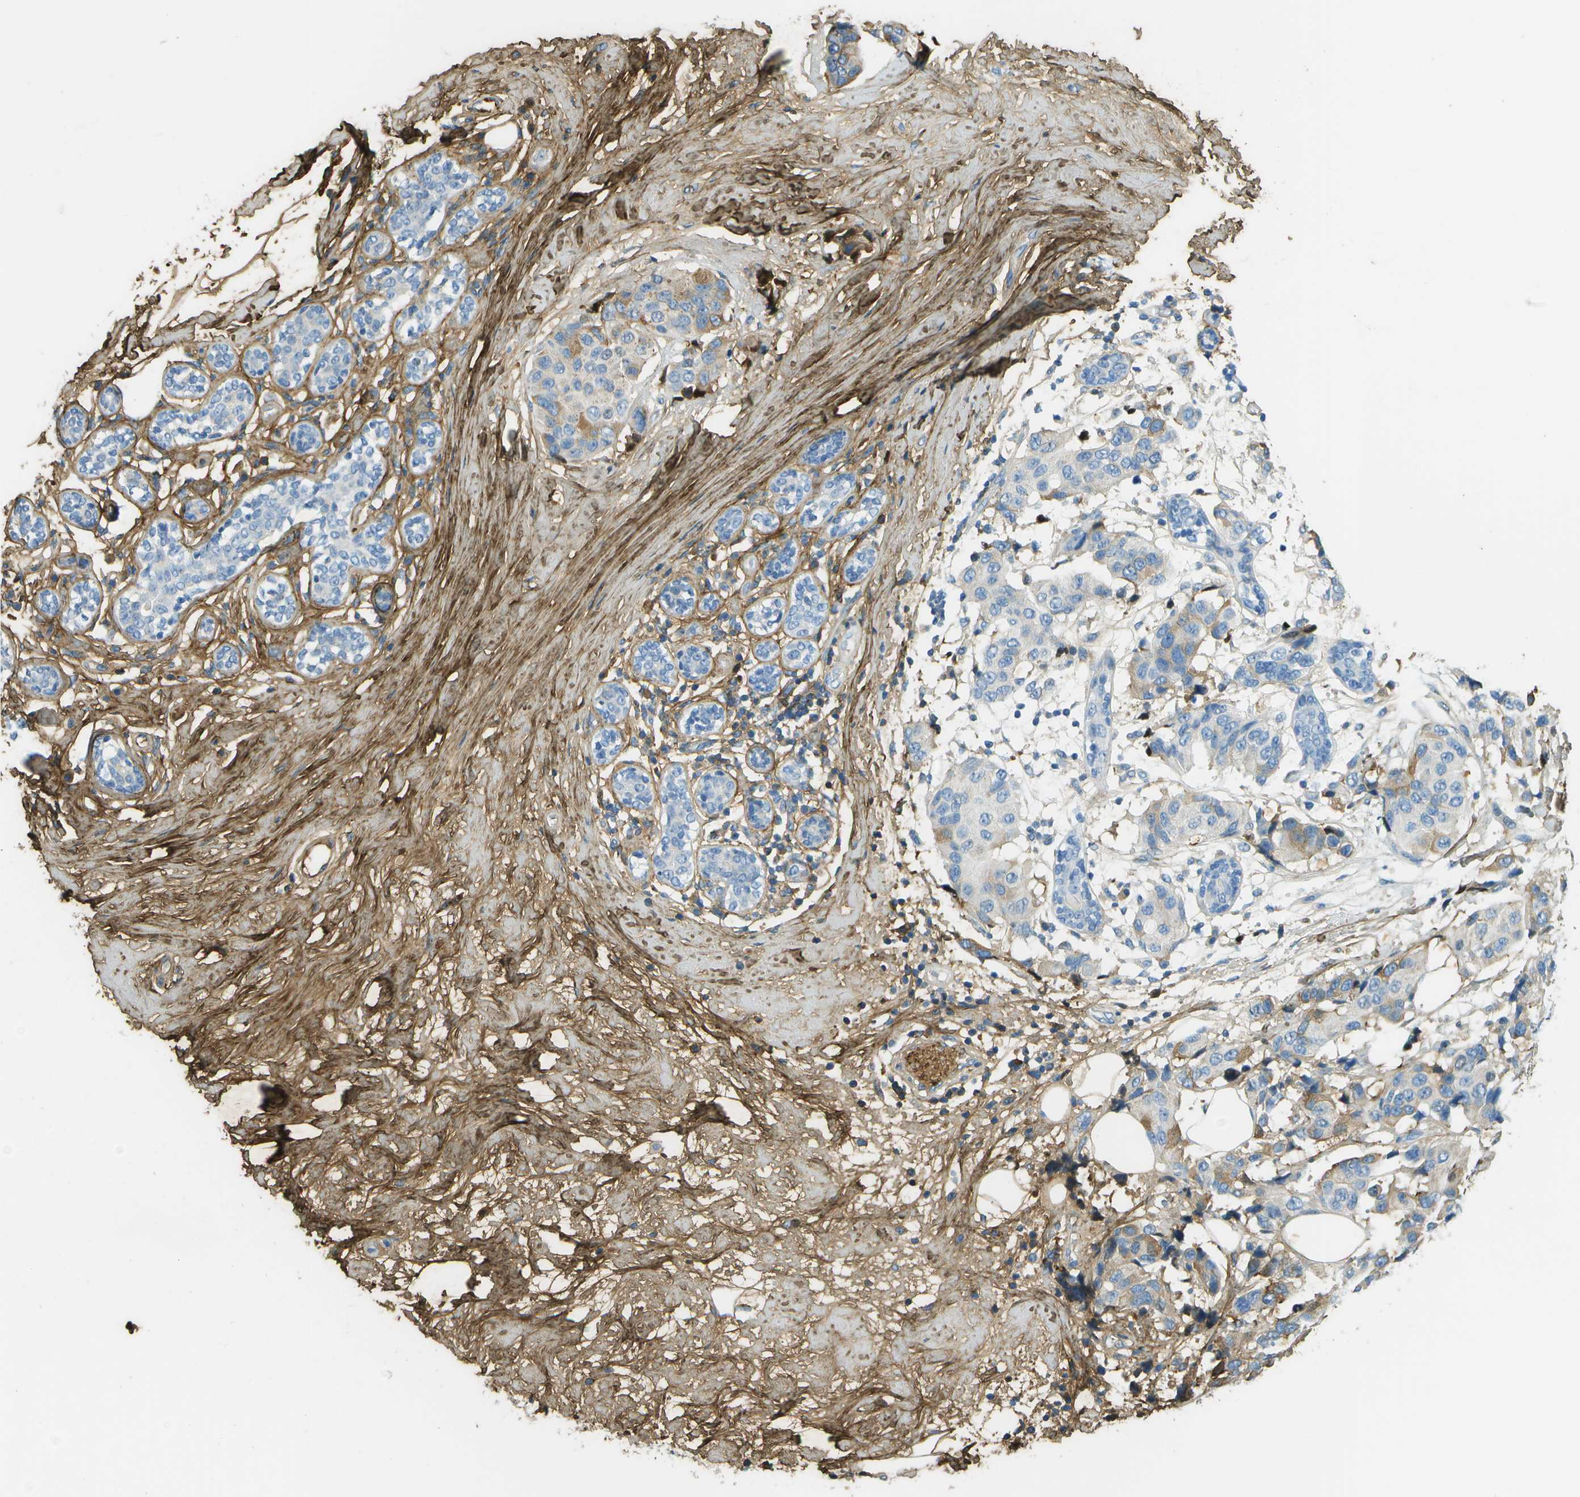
{"staining": {"intensity": "weak", "quantity": "<25%", "location": "cytoplasmic/membranous"}, "tissue": "breast cancer", "cell_type": "Tumor cells", "image_type": "cancer", "snomed": [{"axis": "morphology", "description": "Normal tissue, NOS"}, {"axis": "morphology", "description": "Duct carcinoma"}, {"axis": "topography", "description": "Breast"}], "caption": "Immunohistochemistry (IHC) photomicrograph of breast cancer (invasive ductal carcinoma) stained for a protein (brown), which reveals no expression in tumor cells.", "gene": "DCN", "patient": {"sex": "female", "age": 39}}